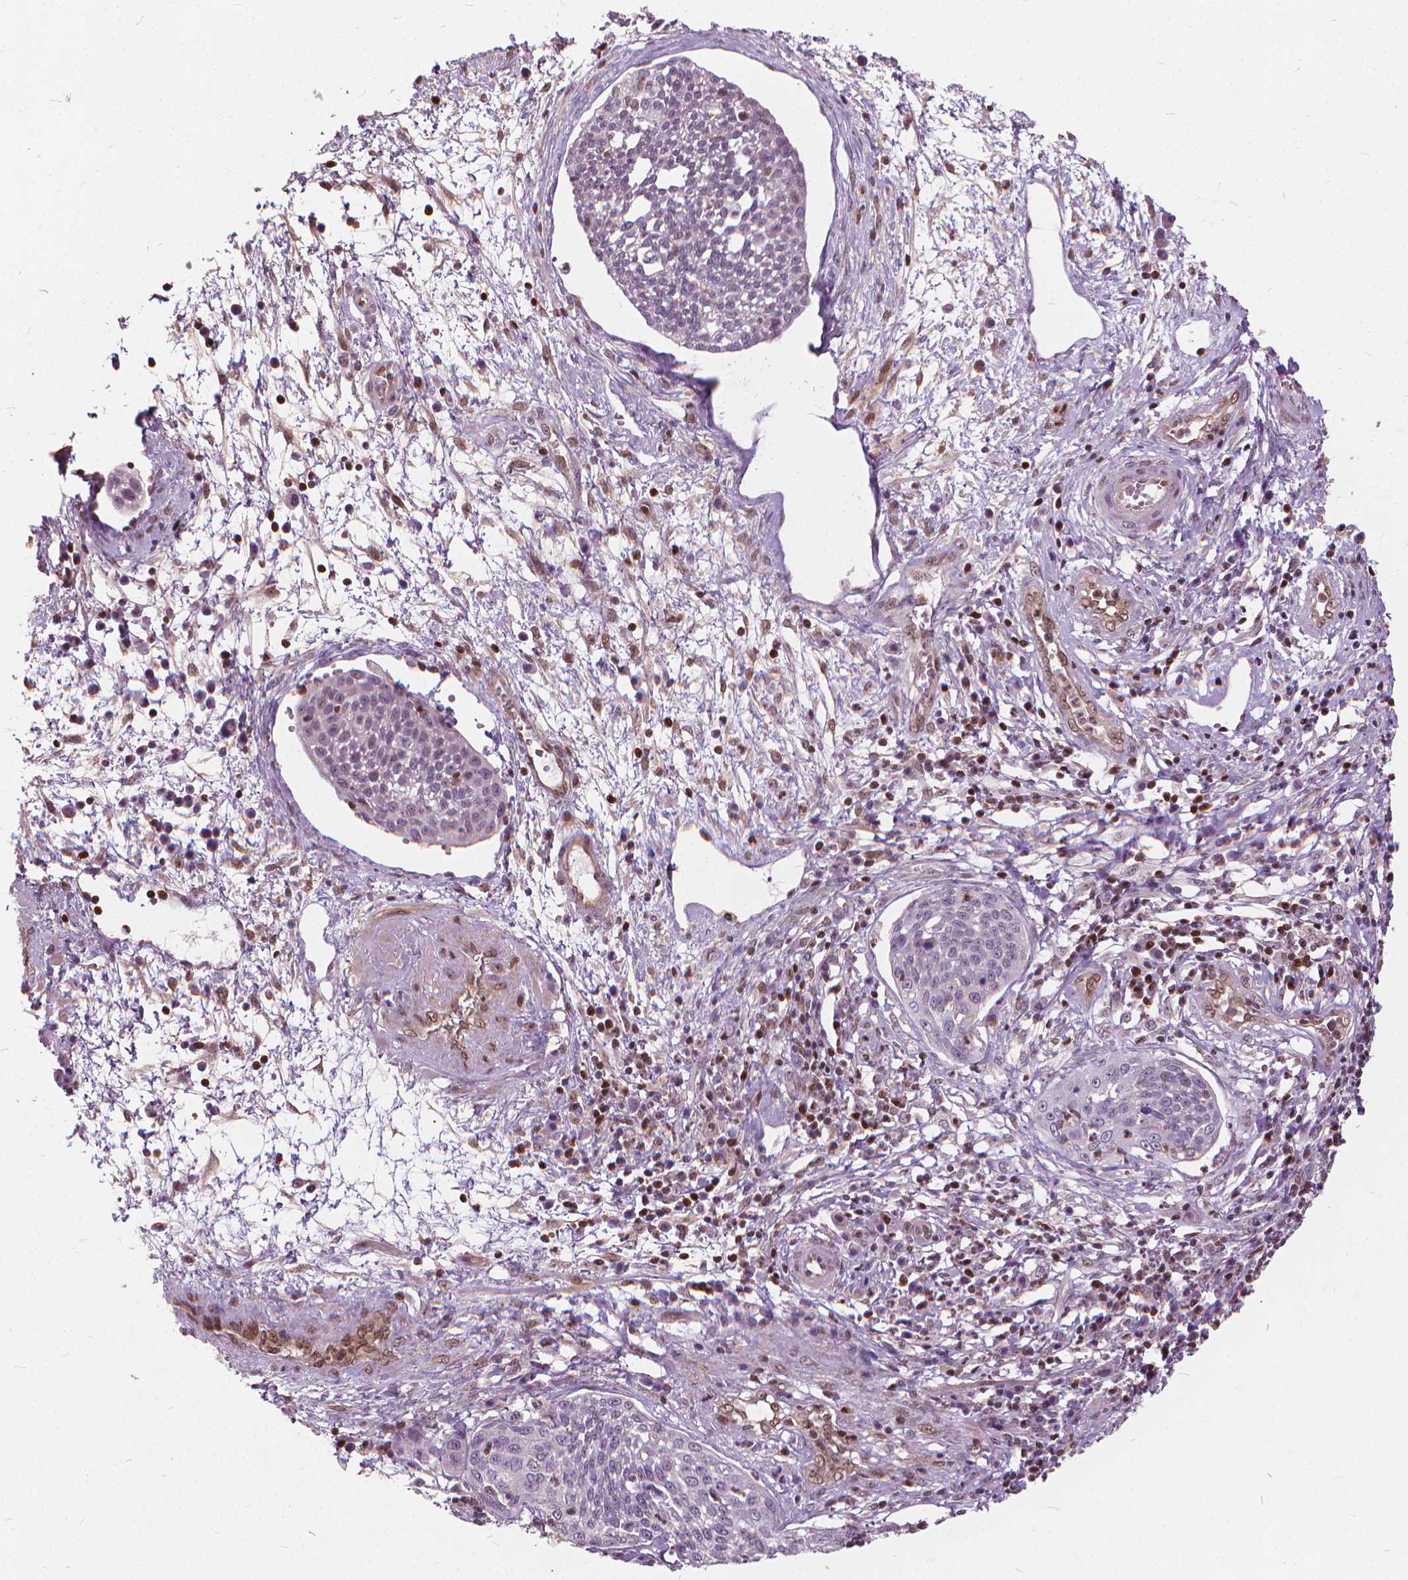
{"staining": {"intensity": "negative", "quantity": "none", "location": "none"}, "tissue": "cervical cancer", "cell_type": "Tumor cells", "image_type": "cancer", "snomed": [{"axis": "morphology", "description": "Squamous cell carcinoma, NOS"}, {"axis": "topography", "description": "Cervix"}], "caption": "The IHC micrograph has no significant expression in tumor cells of cervical cancer tissue.", "gene": "STAT5B", "patient": {"sex": "female", "age": 34}}